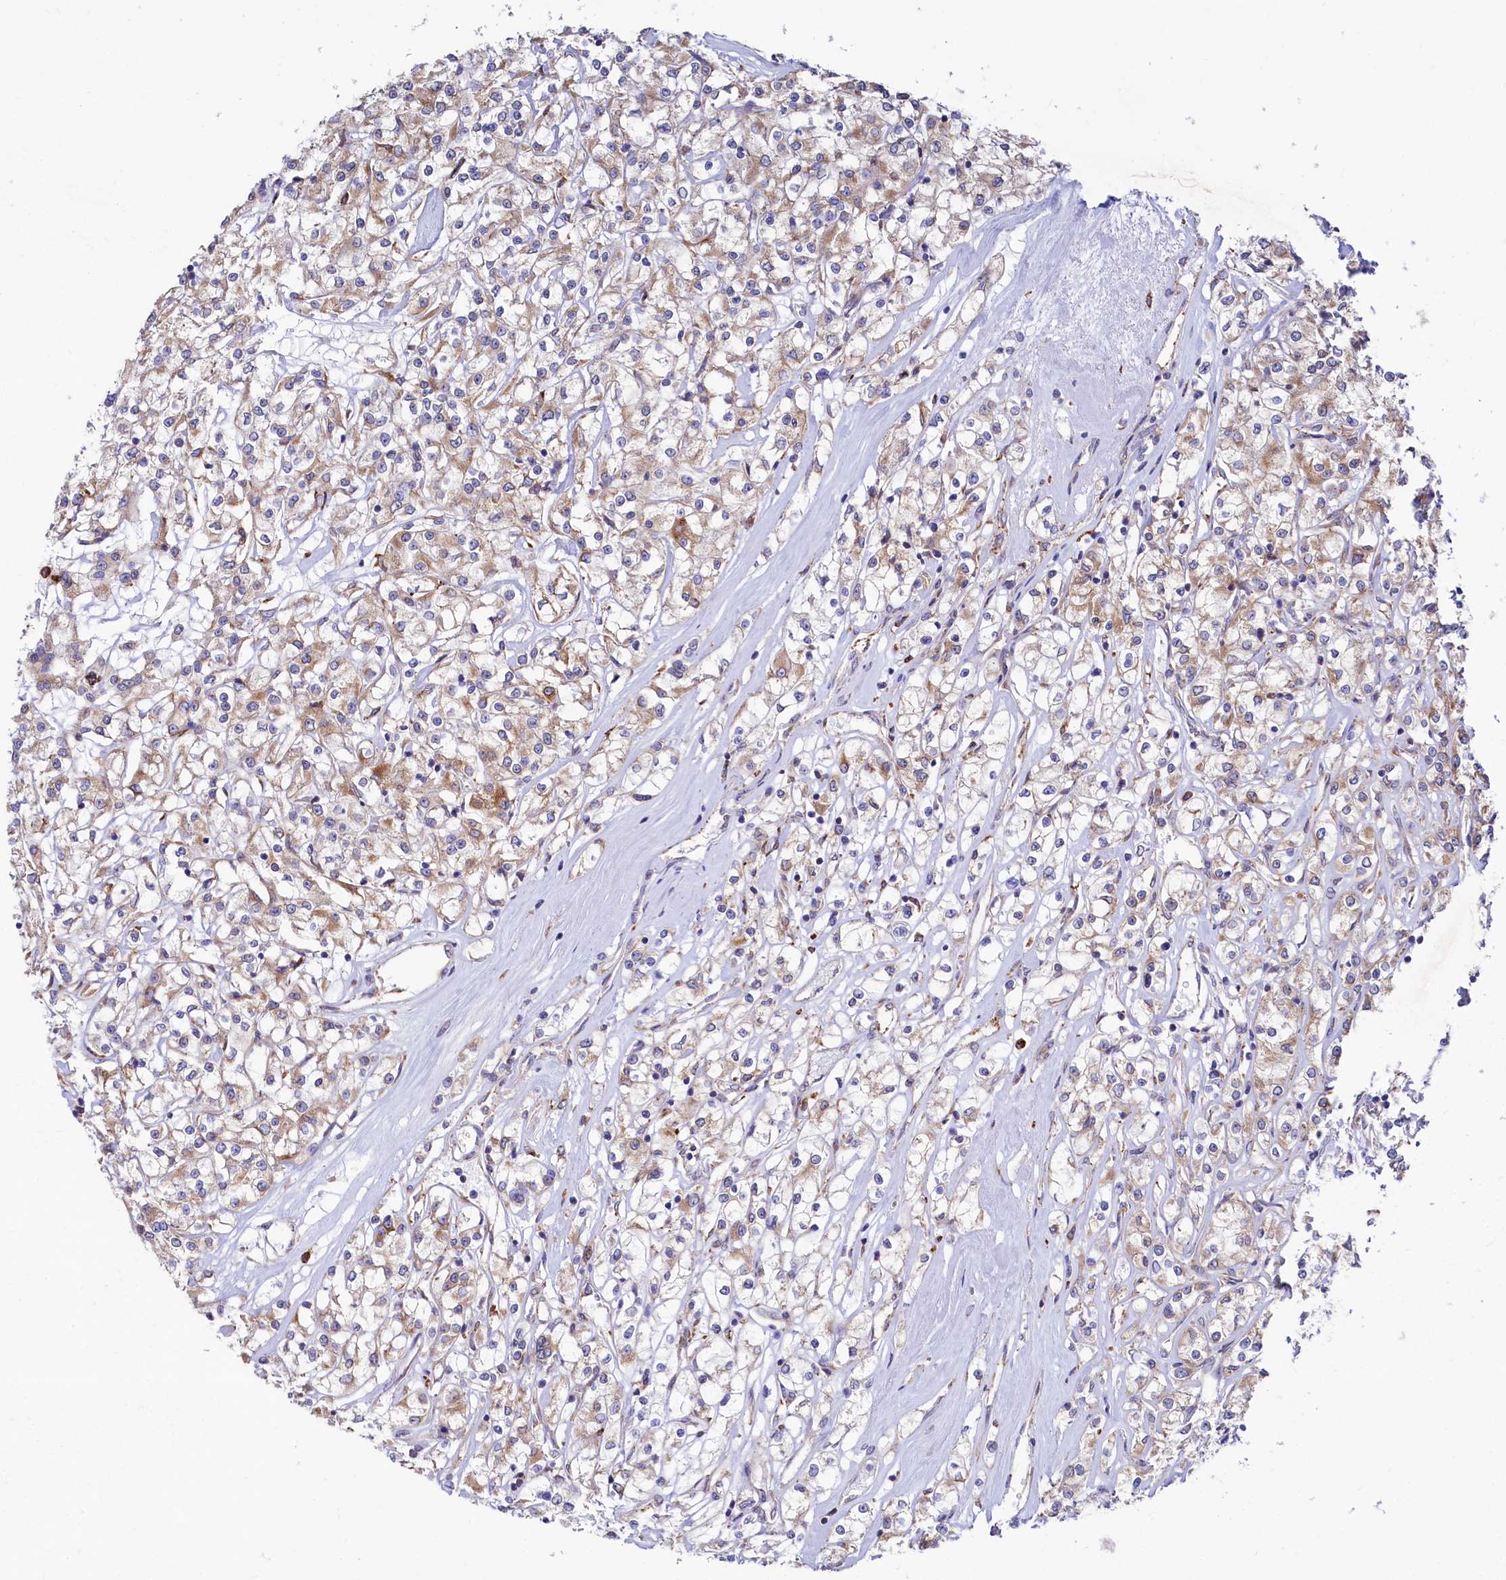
{"staining": {"intensity": "weak", "quantity": "25%-75%", "location": "cytoplasmic/membranous"}, "tissue": "renal cancer", "cell_type": "Tumor cells", "image_type": "cancer", "snomed": [{"axis": "morphology", "description": "Adenocarcinoma, NOS"}, {"axis": "topography", "description": "Kidney"}], "caption": "Renal cancer tissue displays weak cytoplasmic/membranous expression in approximately 25%-75% of tumor cells The staining is performed using DAB (3,3'-diaminobenzidine) brown chromogen to label protein expression. The nuclei are counter-stained blue using hematoxylin.", "gene": "CHID1", "patient": {"sex": "female", "age": 59}}